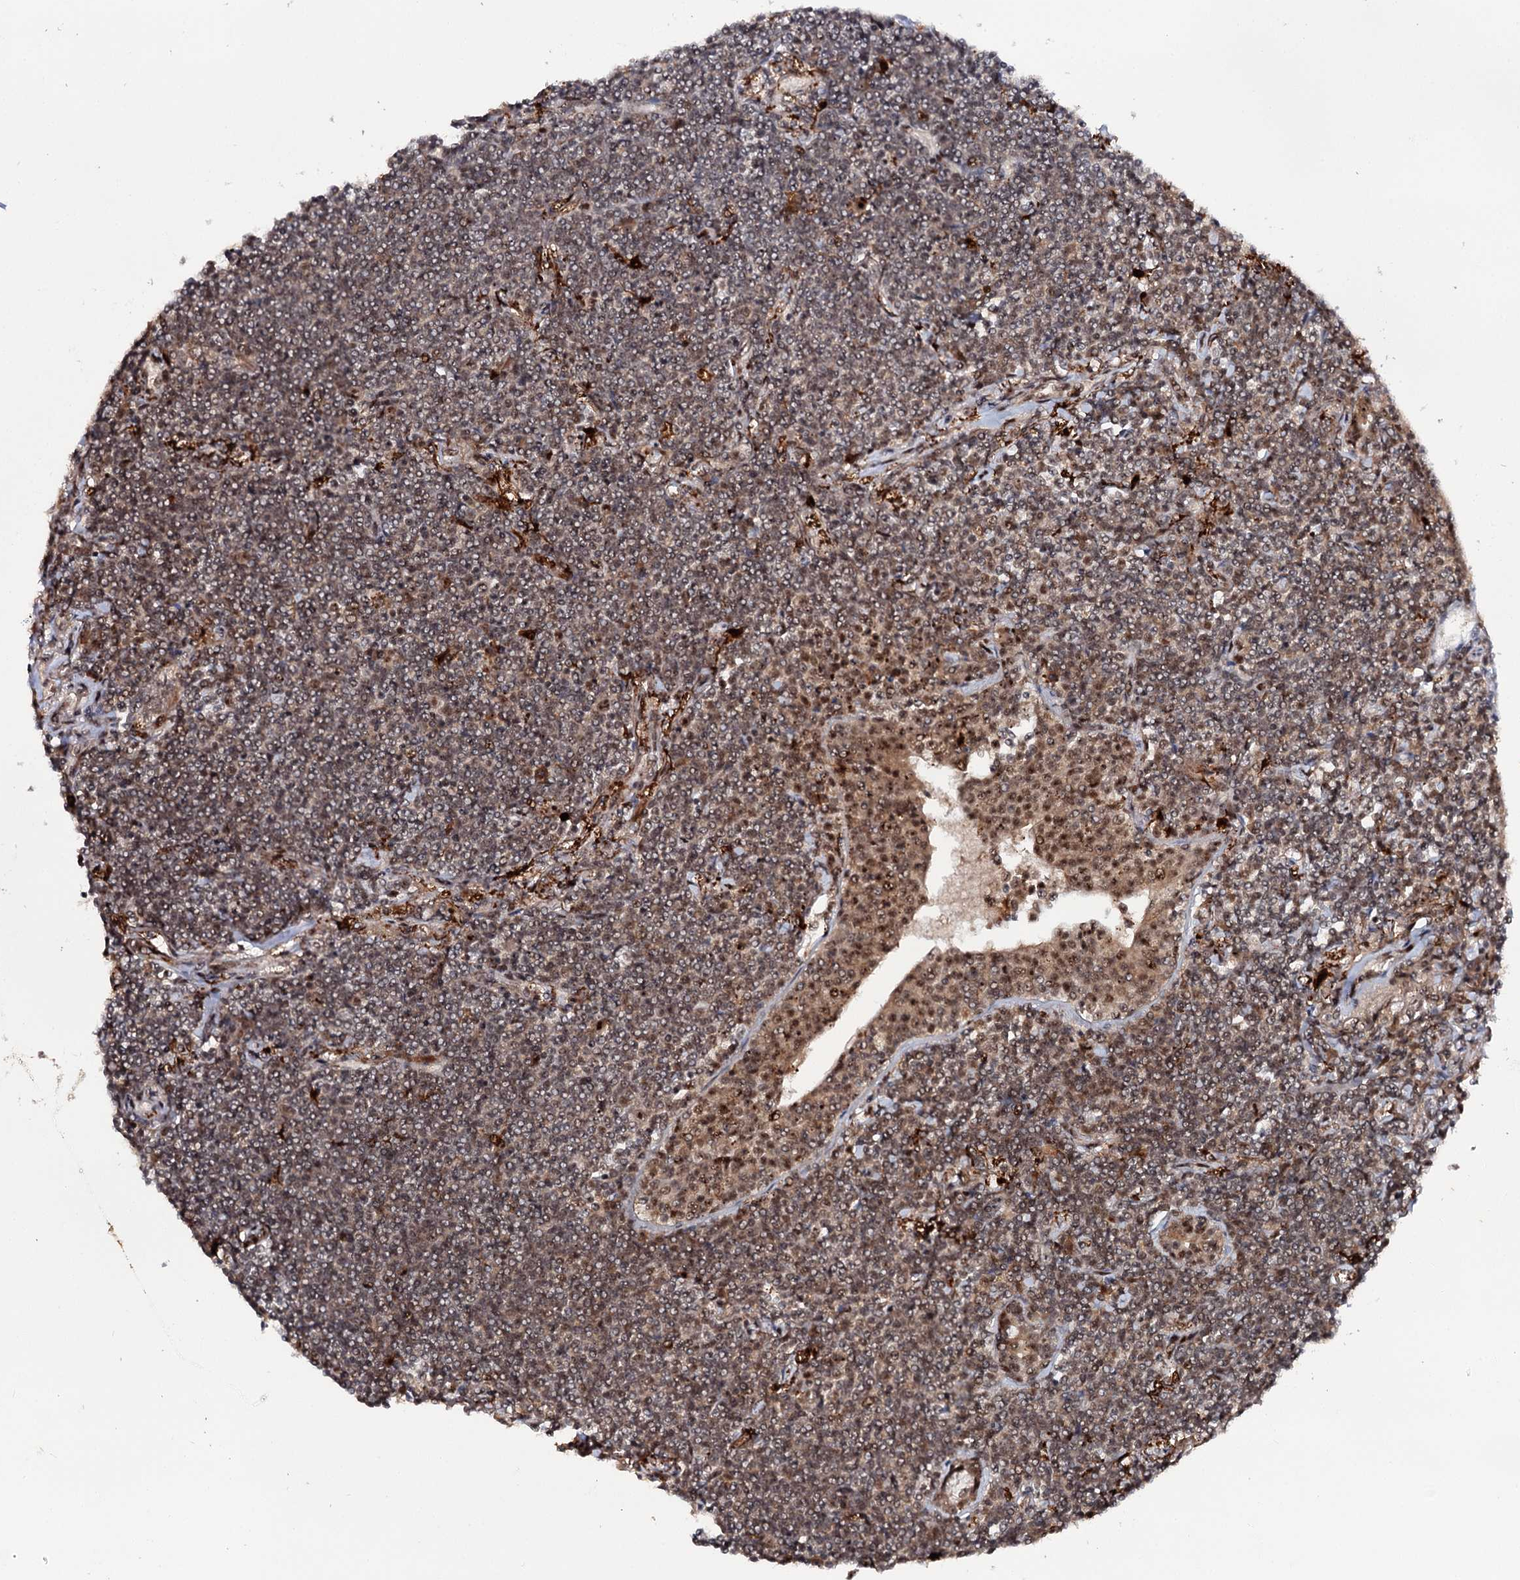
{"staining": {"intensity": "moderate", "quantity": ">75%", "location": "nuclear"}, "tissue": "lymphoma", "cell_type": "Tumor cells", "image_type": "cancer", "snomed": [{"axis": "morphology", "description": "Malignant lymphoma, non-Hodgkin's type, Low grade"}, {"axis": "topography", "description": "Lung"}], "caption": "Lymphoma tissue exhibits moderate nuclear expression in about >75% of tumor cells (DAB IHC, brown staining for protein, blue staining for nuclei).", "gene": "BUD13", "patient": {"sex": "female", "age": 71}}